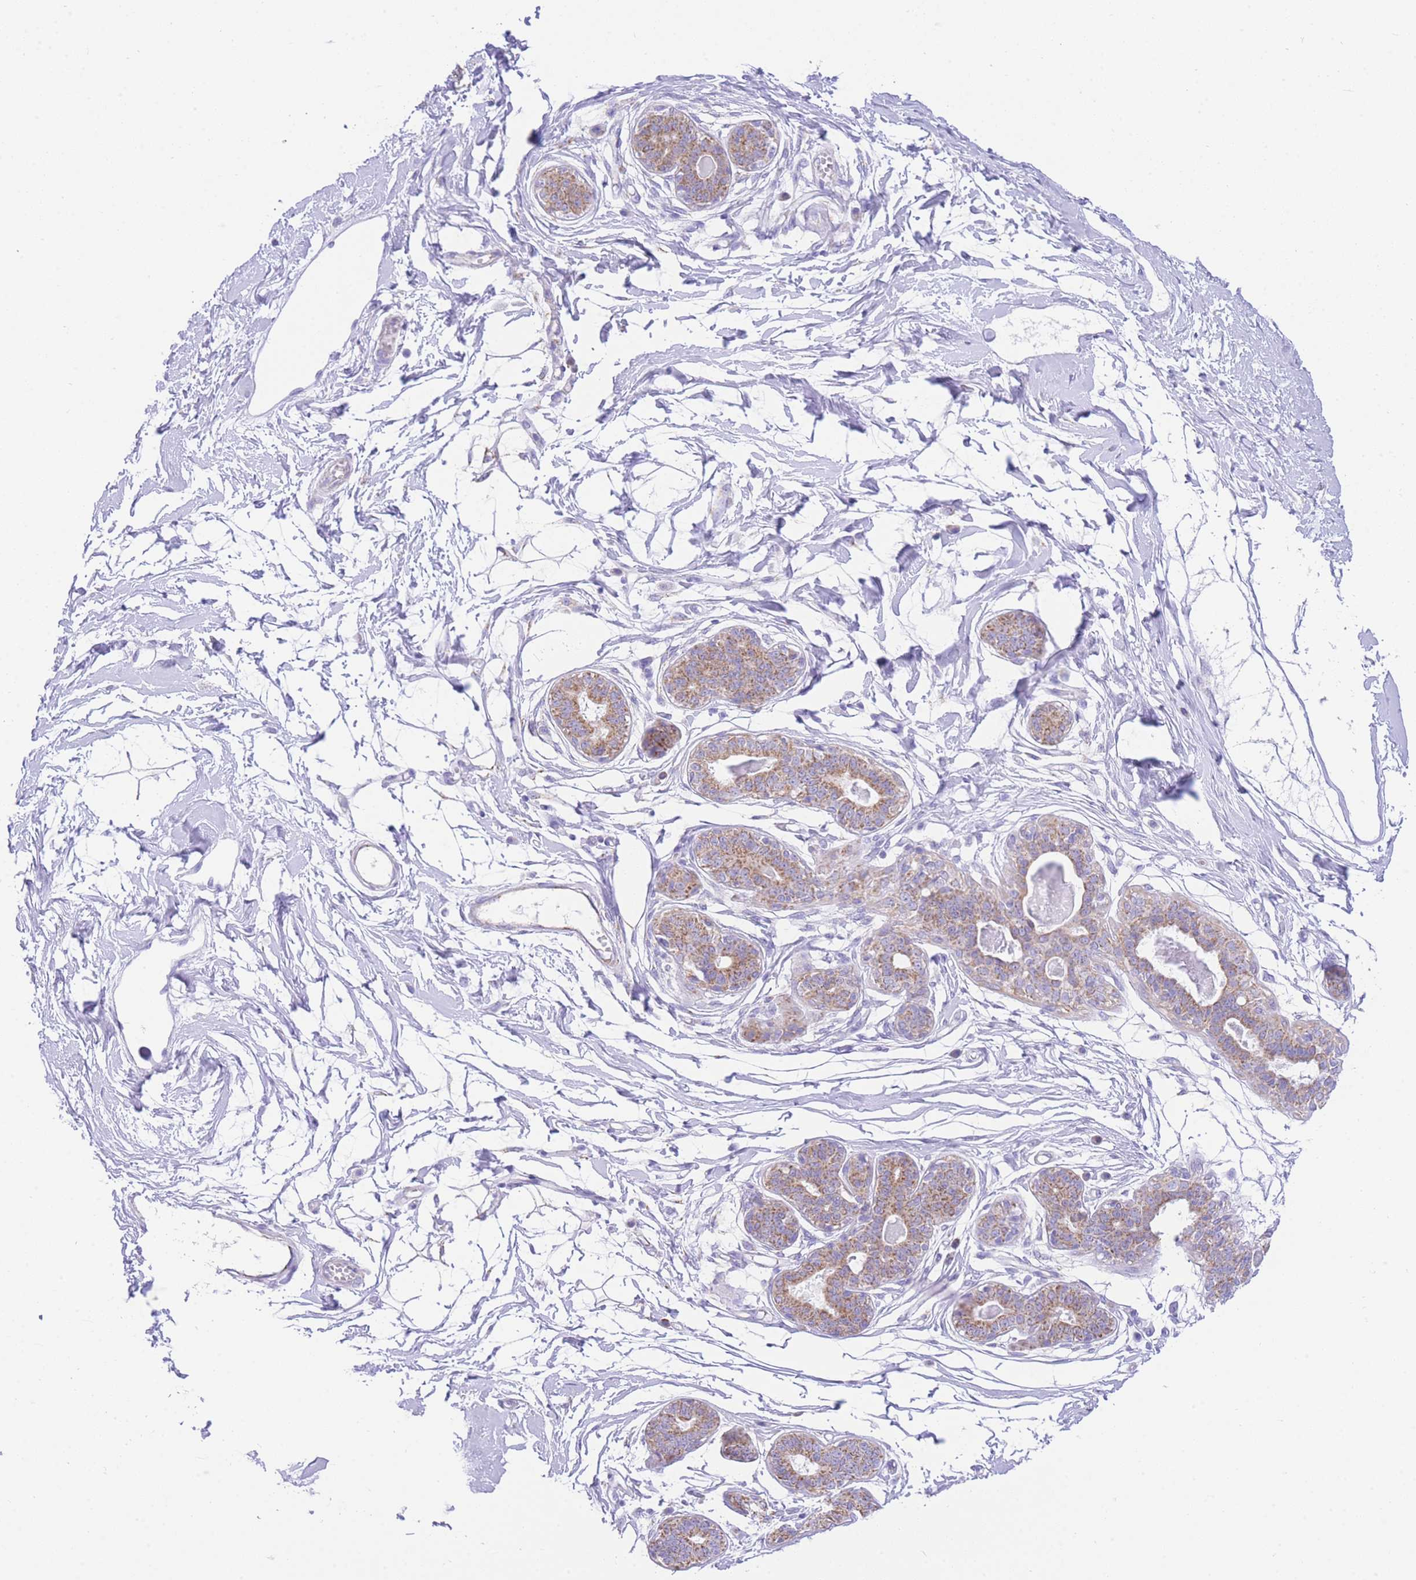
{"staining": {"intensity": "negative", "quantity": "none", "location": "none"}, "tissue": "breast", "cell_type": "Adipocytes", "image_type": "normal", "snomed": [{"axis": "morphology", "description": "Normal tissue, NOS"}, {"axis": "topography", "description": "Breast"}], "caption": "This micrograph is of benign breast stained with IHC to label a protein in brown with the nuclei are counter-stained blue. There is no expression in adipocytes.", "gene": "ACSM4", "patient": {"sex": "female", "age": 45}}